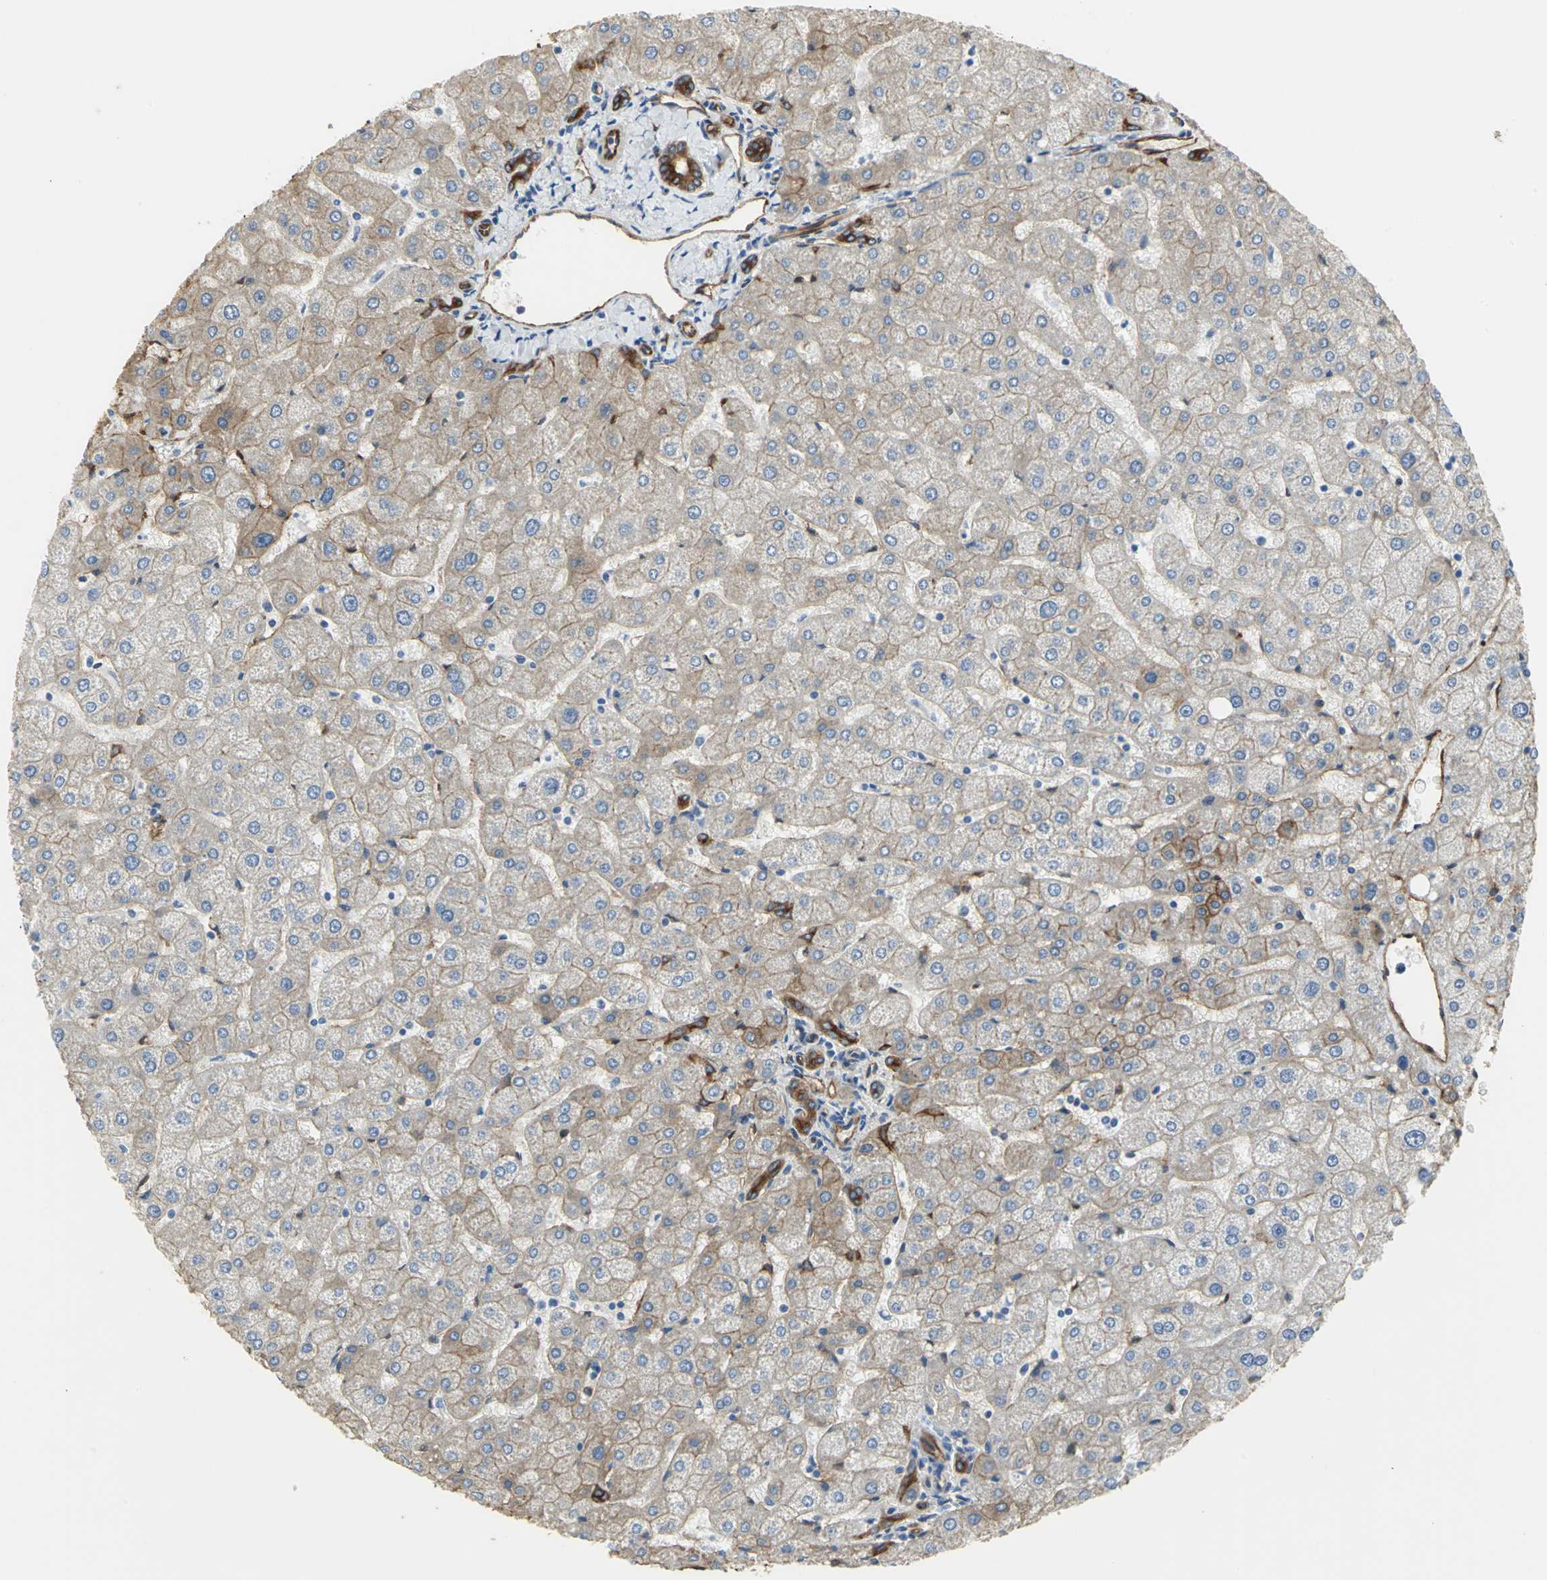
{"staining": {"intensity": "strong", "quantity": ">75%", "location": "cytoplasmic/membranous"}, "tissue": "liver", "cell_type": "Cholangiocytes", "image_type": "normal", "snomed": [{"axis": "morphology", "description": "Normal tissue, NOS"}, {"axis": "topography", "description": "Liver"}], "caption": "An immunohistochemistry photomicrograph of normal tissue is shown. Protein staining in brown labels strong cytoplasmic/membranous positivity in liver within cholangiocytes. The staining is performed using DAB (3,3'-diaminobenzidine) brown chromogen to label protein expression. The nuclei are counter-stained blue using hematoxylin.", "gene": "FLNB", "patient": {"sex": "male", "age": 67}}